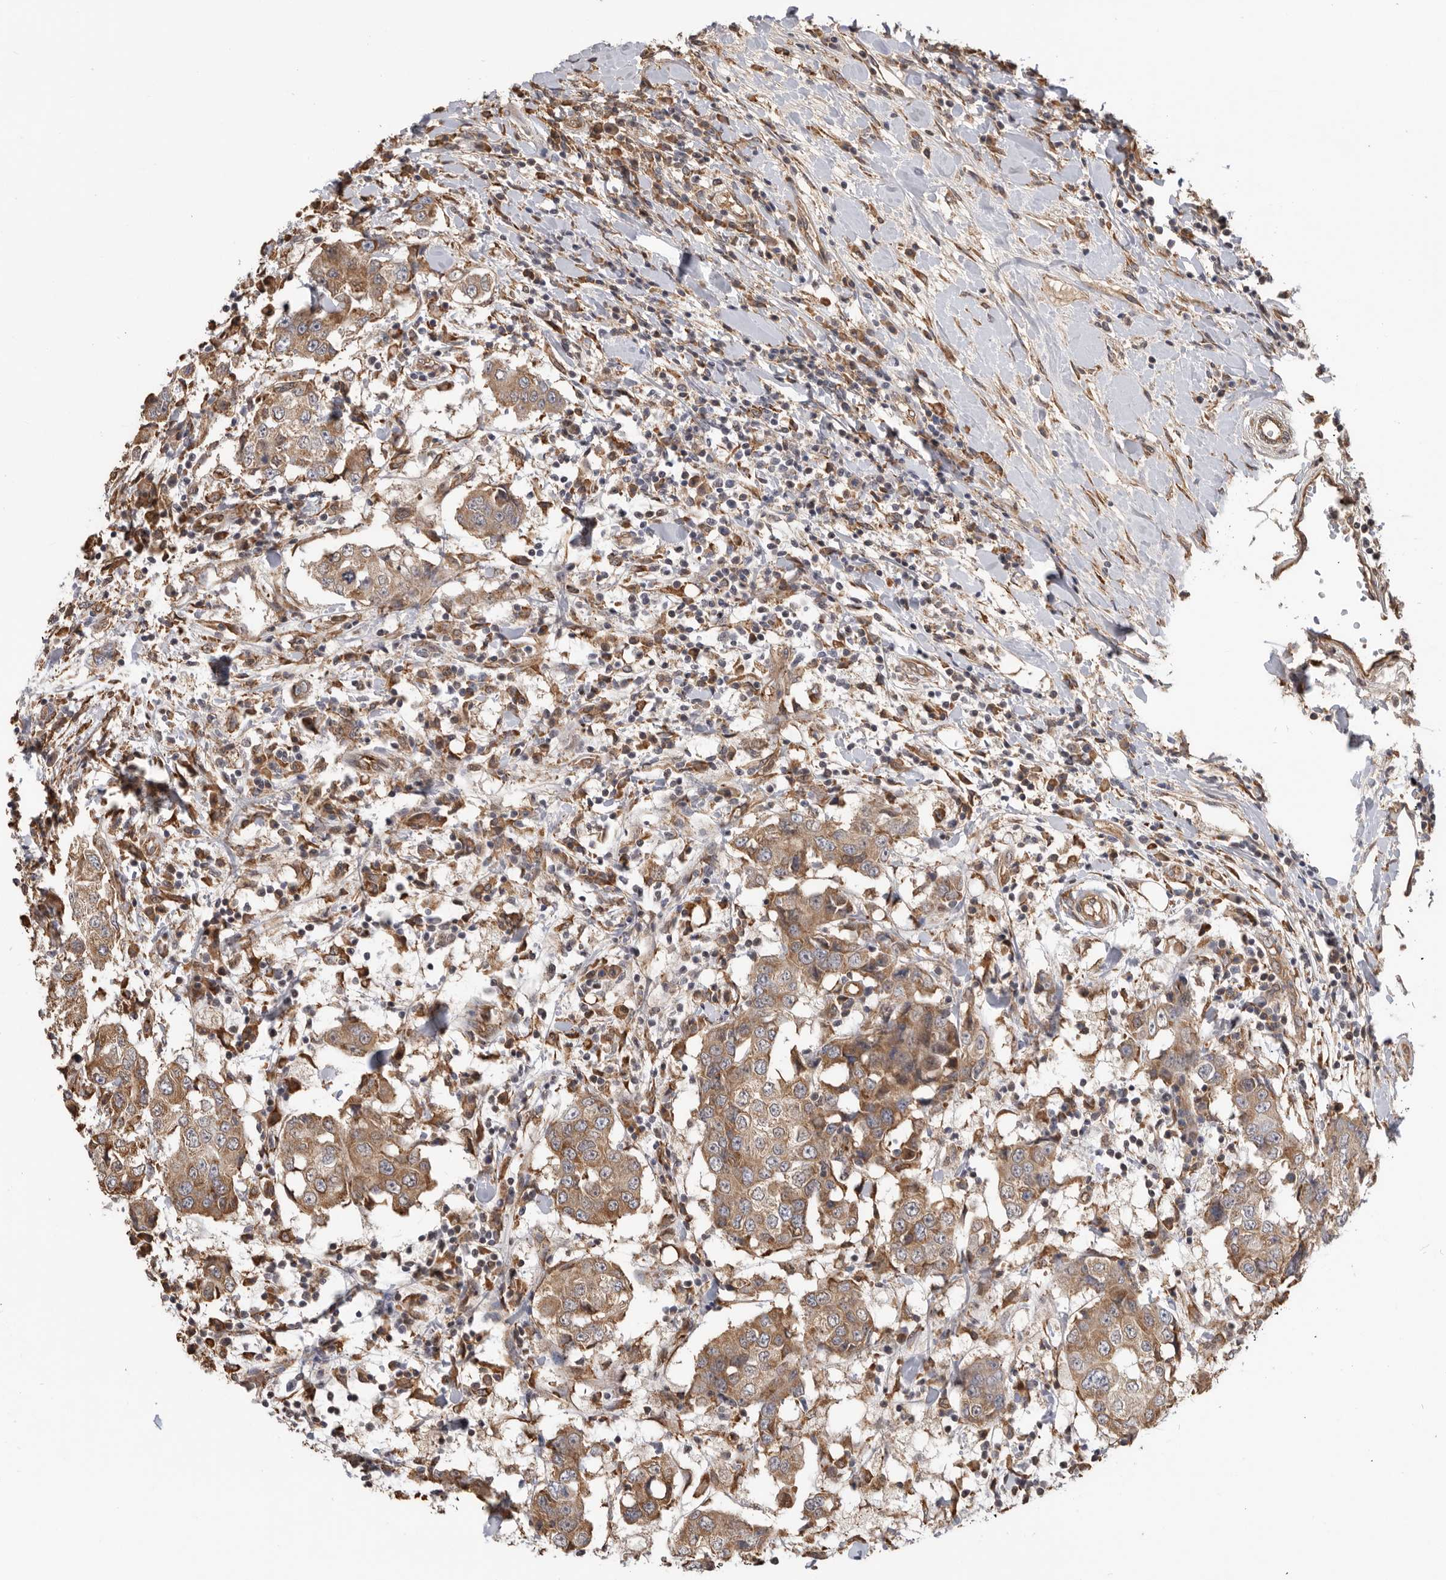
{"staining": {"intensity": "moderate", "quantity": ">75%", "location": "cytoplasmic/membranous"}, "tissue": "breast cancer", "cell_type": "Tumor cells", "image_type": "cancer", "snomed": [{"axis": "morphology", "description": "Duct carcinoma"}, {"axis": "topography", "description": "Breast"}], "caption": "A micrograph showing moderate cytoplasmic/membranous staining in about >75% of tumor cells in breast infiltrating ductal carcinoma, as visualized by brown immunohistochemical staining.", "gene": "CDC42BPB", "patient": {"sex": "female", "age": 27}}